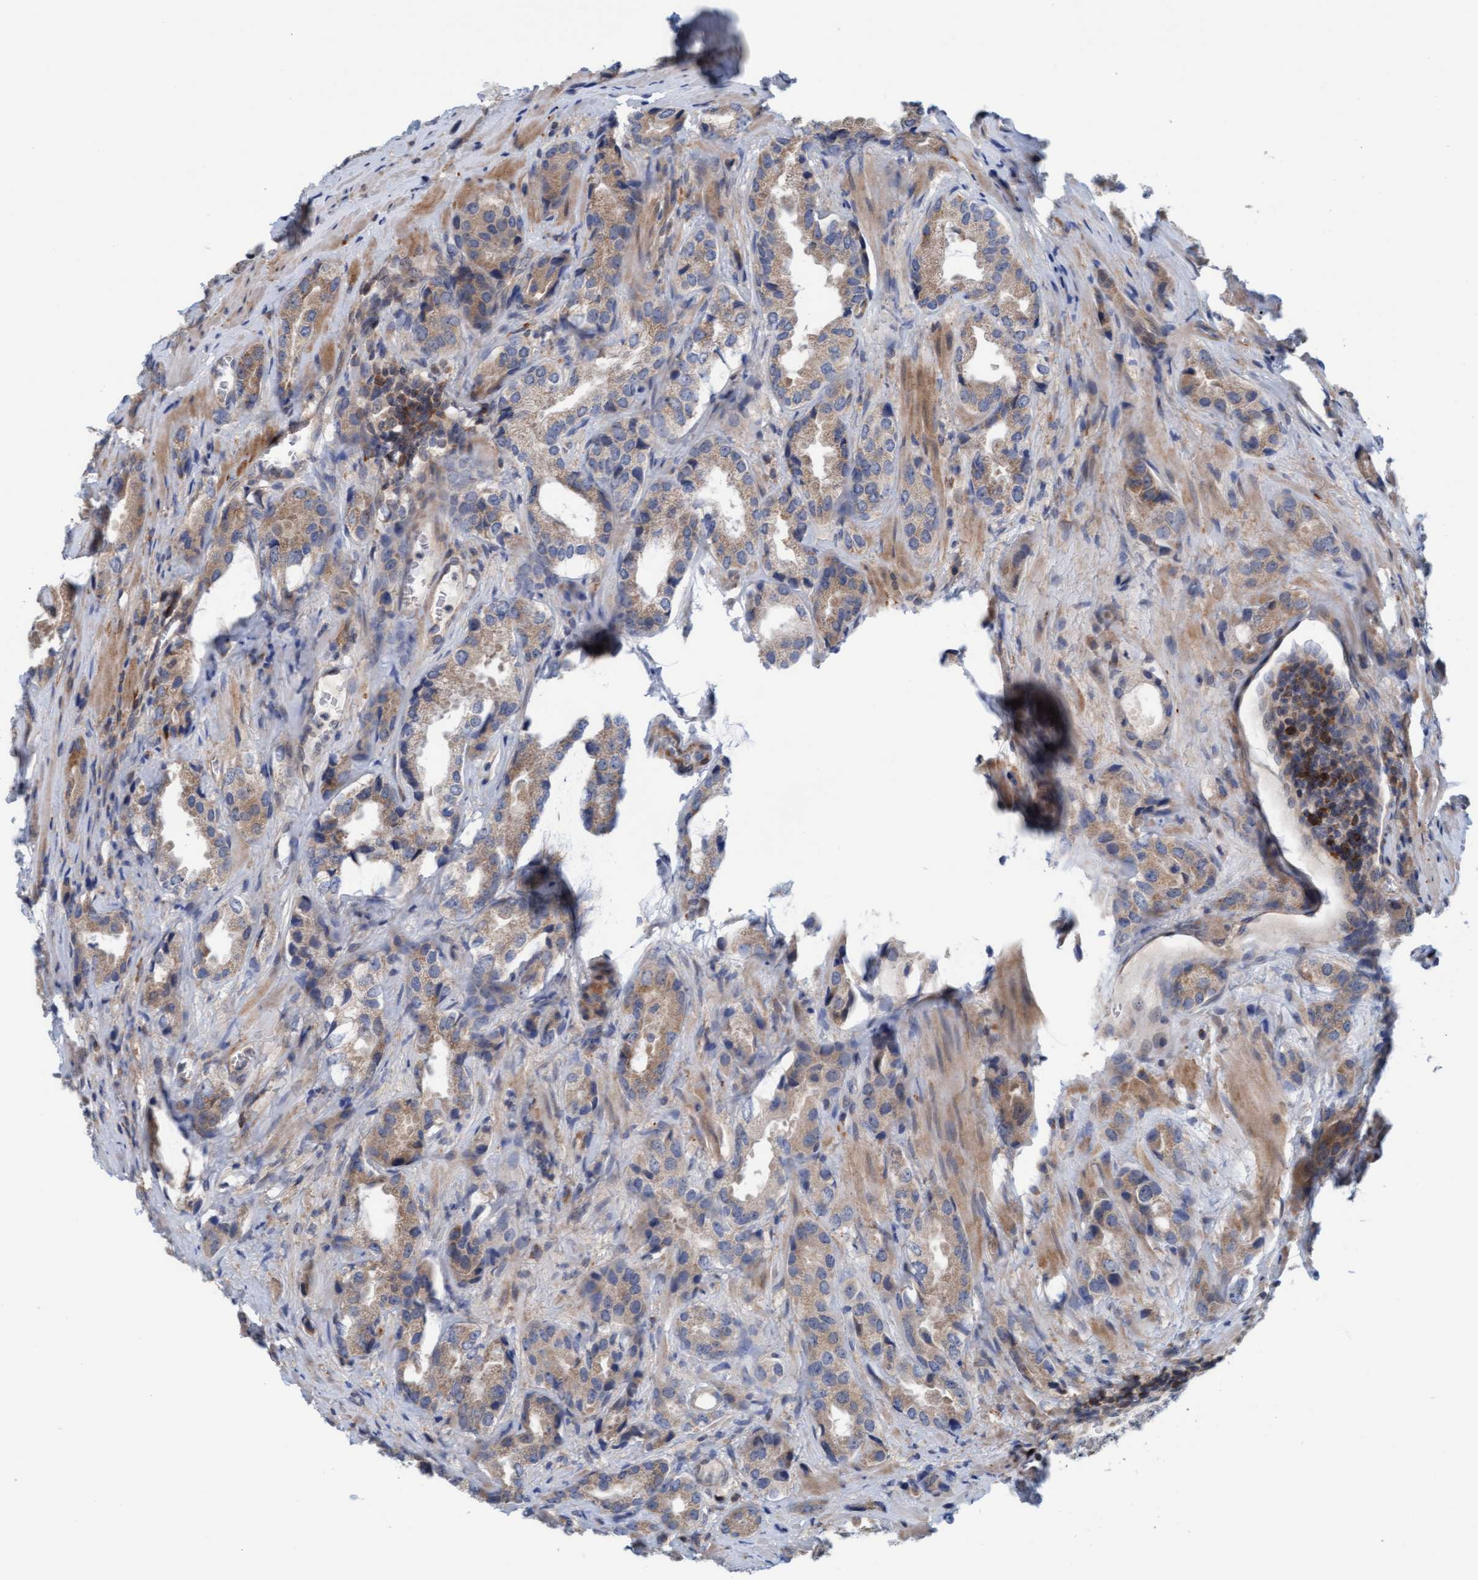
{"staining": {"intensity": "weak", "quantity": "25%-75%", "location": "cytoplasmic/membranous"}, "tissue": "prostate cancer", "cell_type": "Tumor cells", "image_type": "cancer", "snomed": [{"axis": "morphology", "description": "Adenocarcinoma, High grade"}, {"axis": "topography", "description": "Prostate"}], "caption": "Human prostate cancer (high-grade adenocarcinoma) stained for a protein (brown) shows weak cytoplasmic/membranous positive positivity in about 25%-75% of tumor cells.", "gene": "KLHL25", "patient": {"sex": "male", "age": 63}}